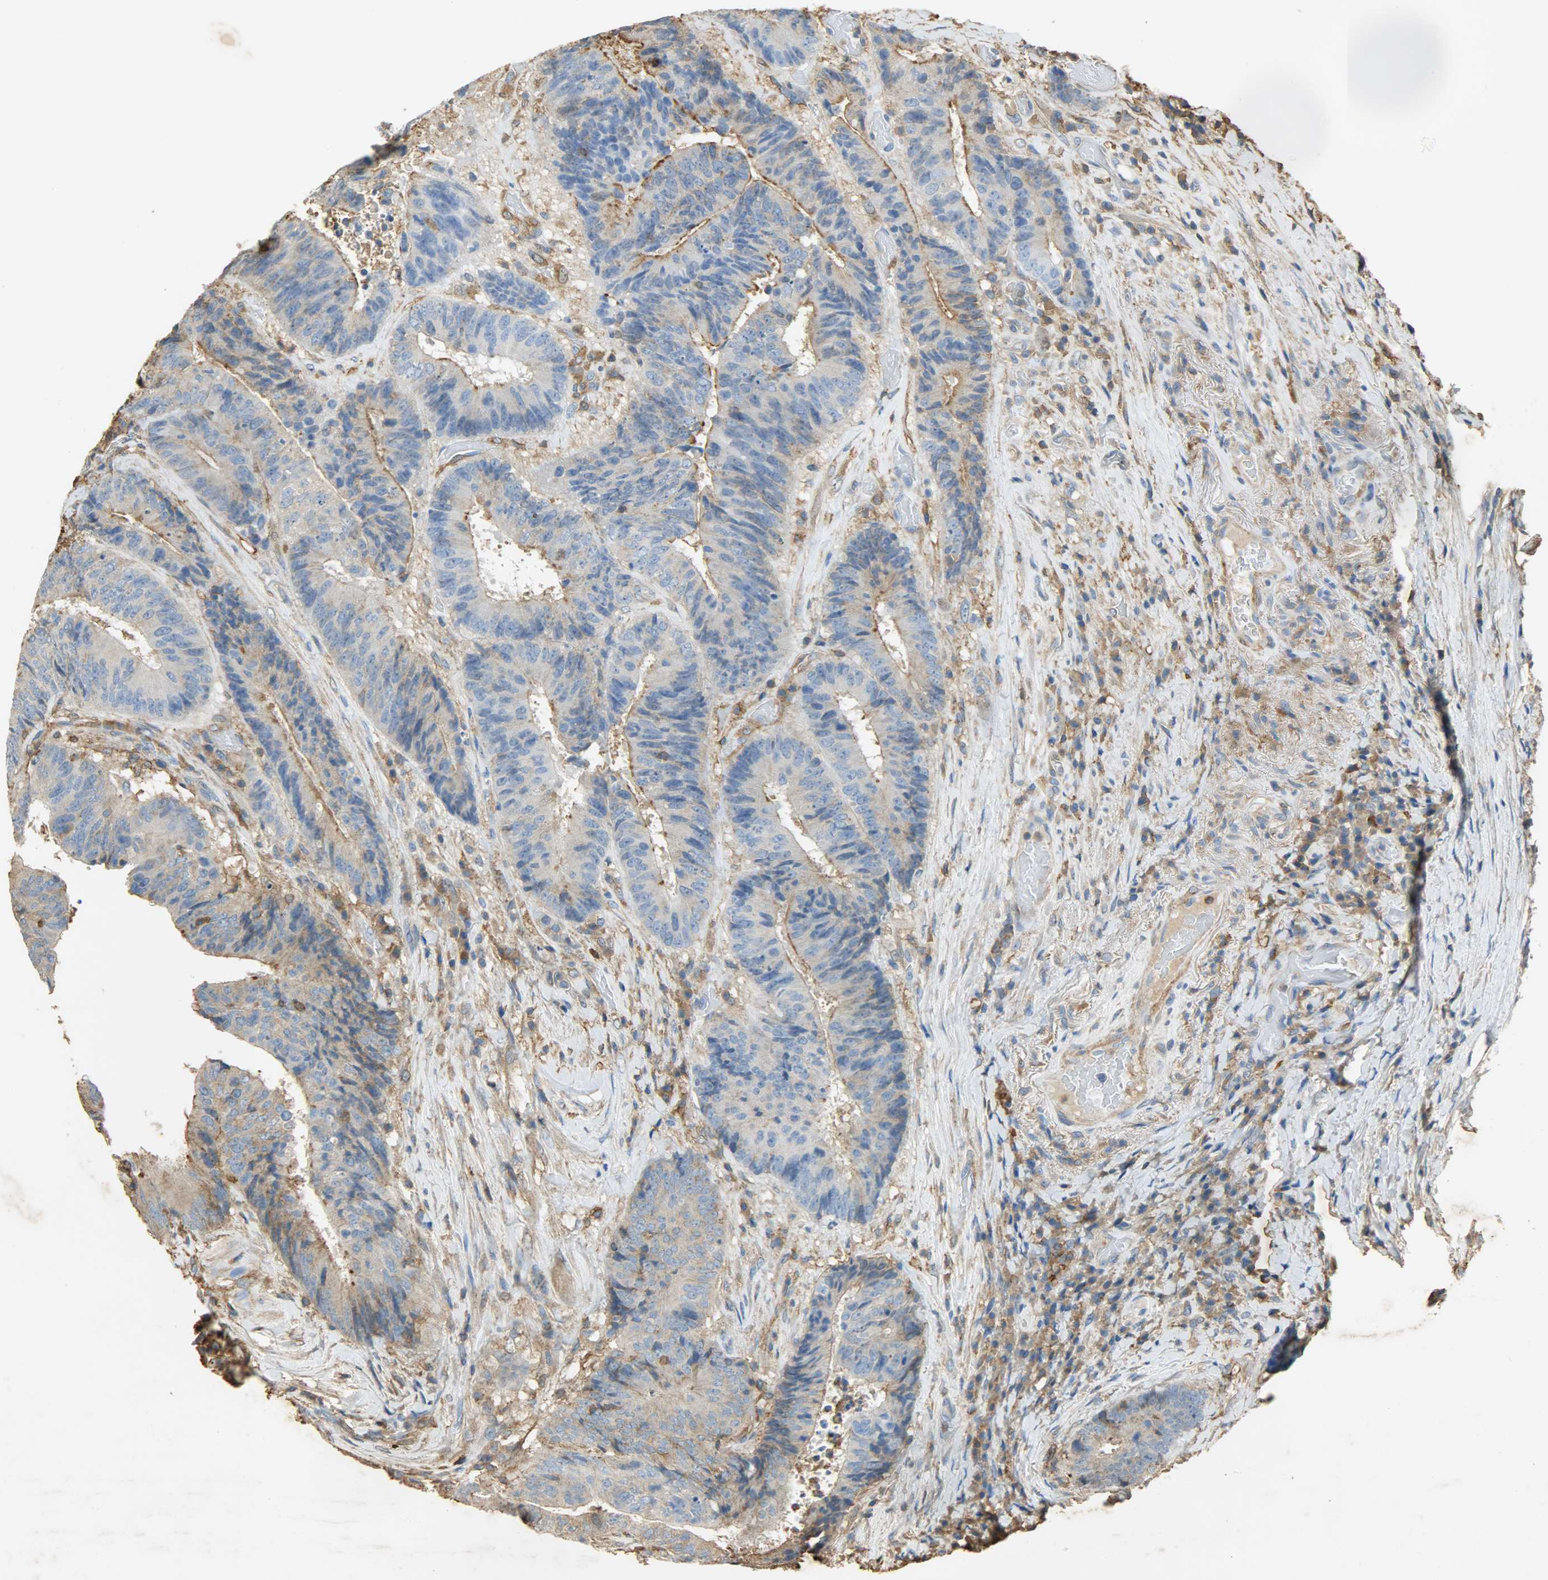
{"staining": {"intensity": "weak", "quantity": ">75%", "location": "cytoplasmic/membranous"}, "tissue": "colorectal cancer", "cell_type": "Tumor cells", "image_type": "cancer", "snomed": [{"axis": "morphology", "description": "Adenocarcinoma, NOS"}, {"axis": "topography", "description": "Rectum"}], "caption": "Tumor cells demonstrate low levels of weak cytoplasmic/membranous expression in approximately >75% of cells in human colorectal cancer.", "gene": "ANXA6", "patient": {"sex": "male", "age": 72}}